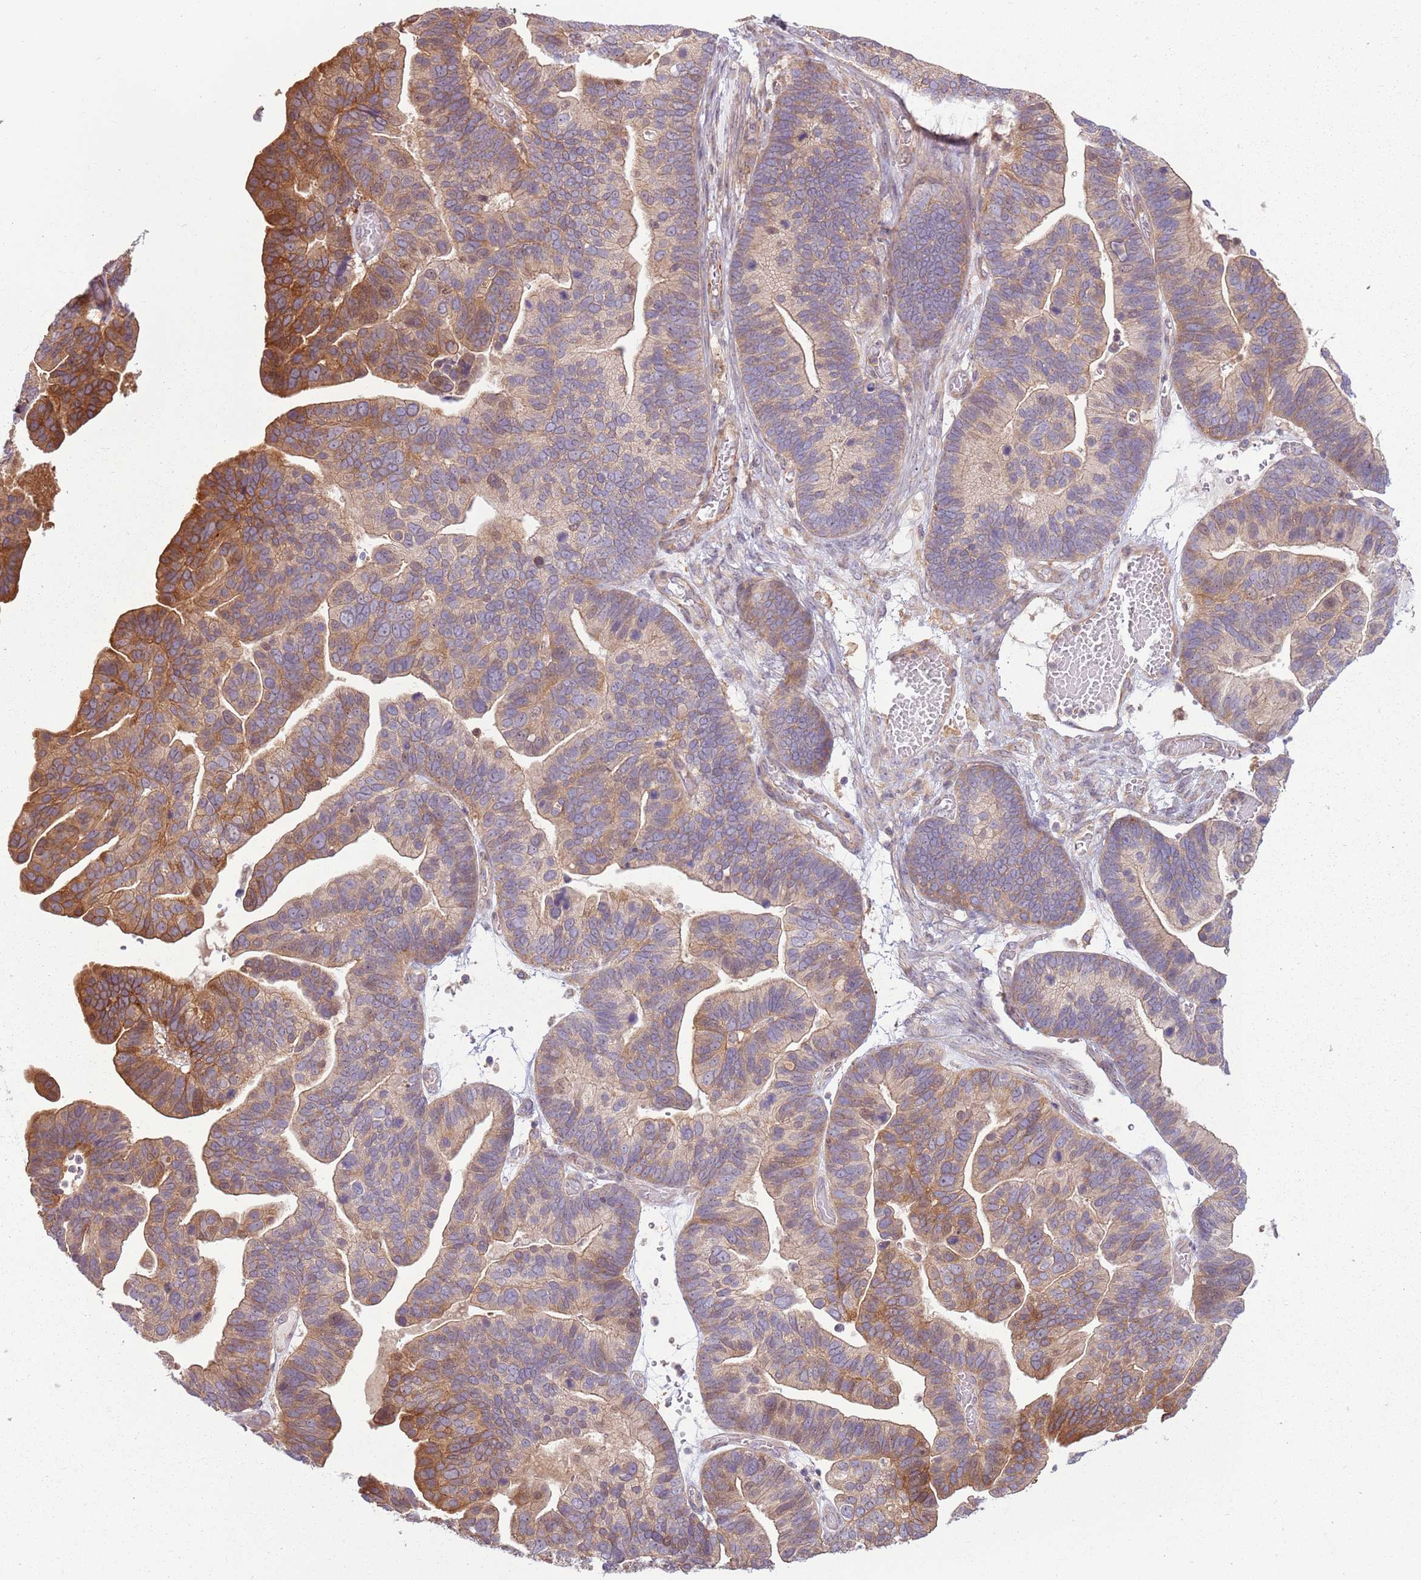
{"staining": {"intensity": "moderate", "quantity": "25%-75%", "location": "cytoplasmic/membranous"}, "tissue": "ovarian cancer", "cell_type": "Tumor cells", "image_type": "cancer", "snomed": [{"axis": "morphology", "description": "Cystadenocarcinoma, serous, NOS"}, {"axis": "topography", "description": "Ovary"}], "caption": "Immunohistochemical staining of ovarian cancer (serous cystadenocarcinoma) exhibits moderate cytoplasmic/membranous protein staining in about 25%-75% of tumor cells.", "gene": "RPL21", "patient": {"sex": "female", "age": 56}}